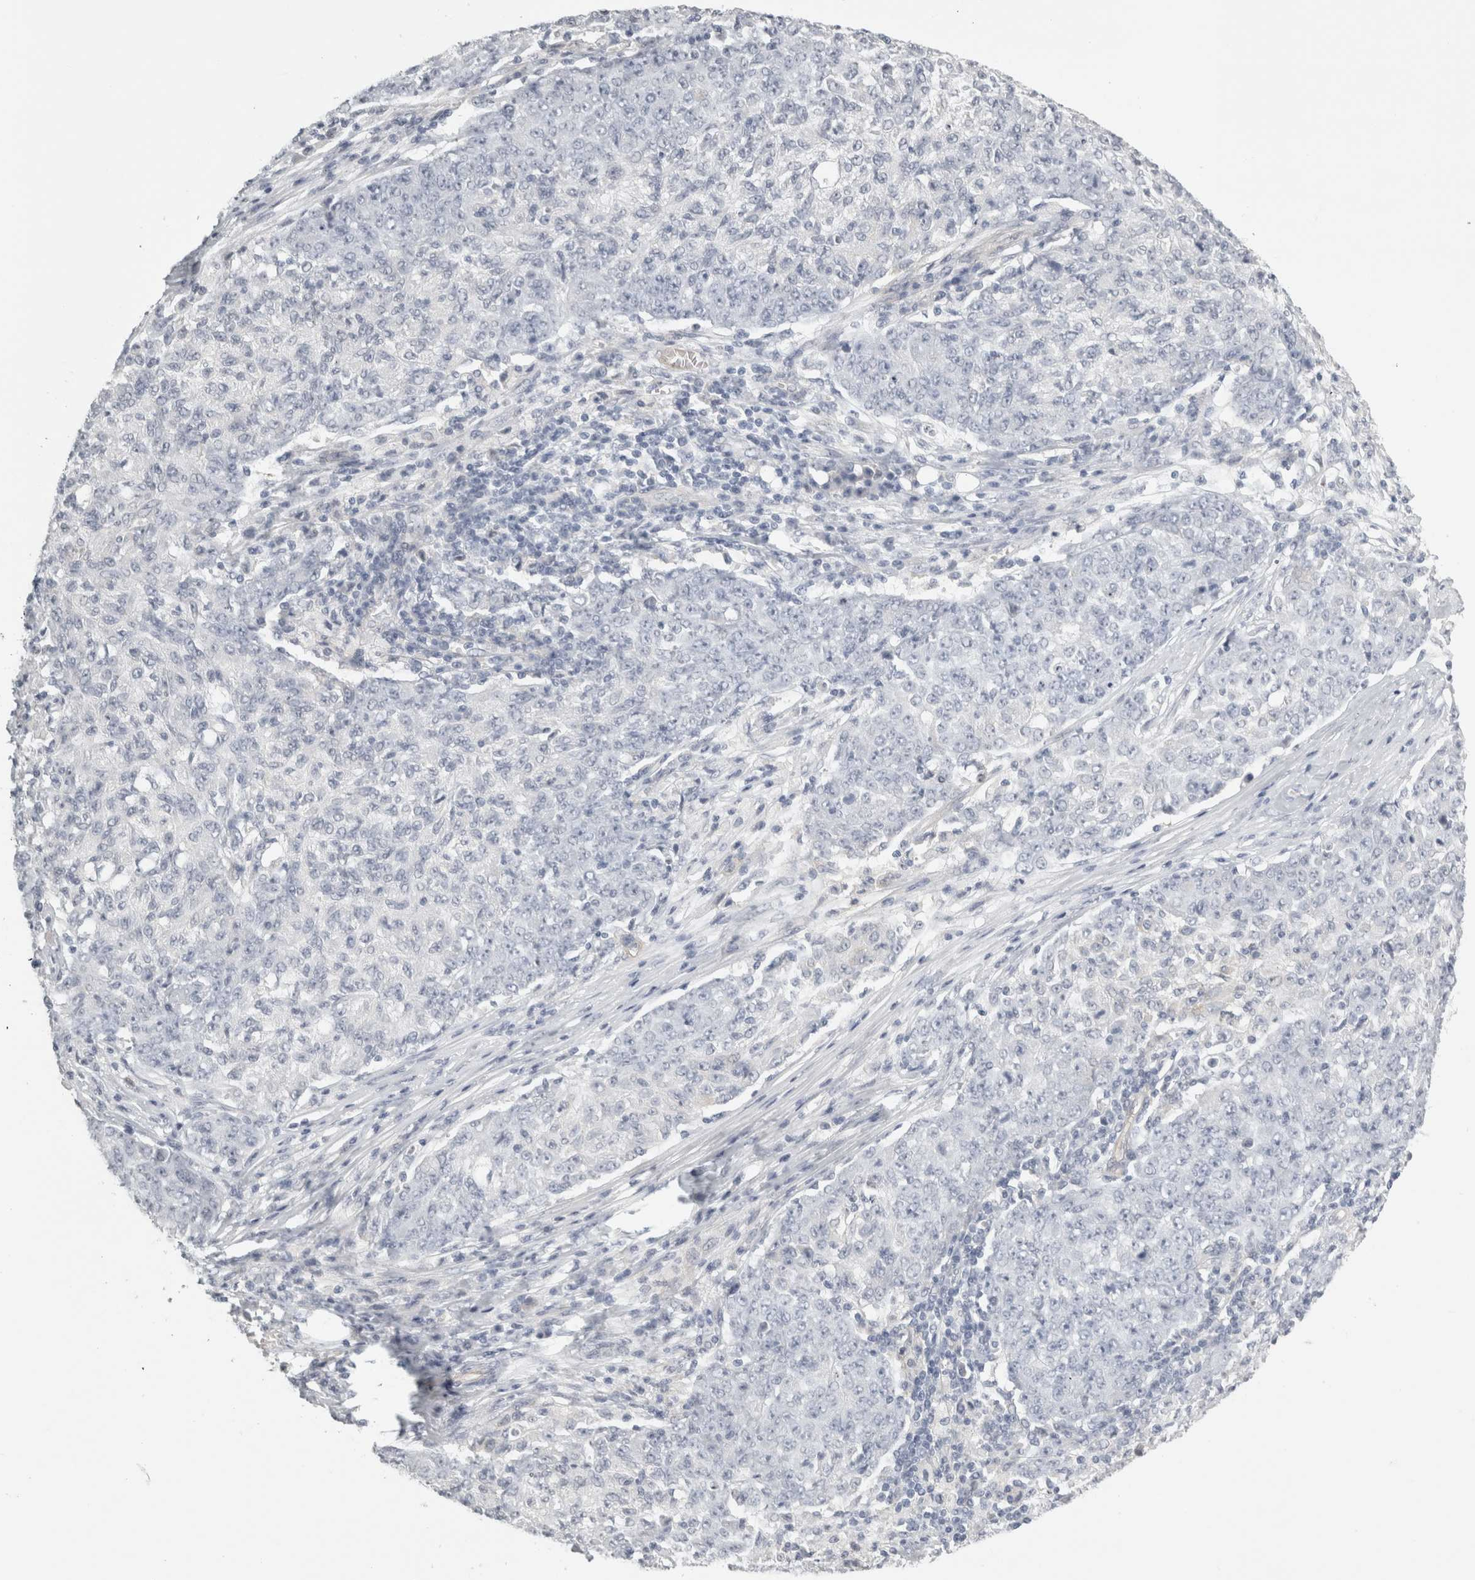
{"staining": {"intensity": "negative", "quantity": "none", "location": "none"}, "tissue": "ovarian cancer", "cell_type": "Tumor cells", "image_type": "cancer", "snomed": [{"axis": "morphology", "description": "Carcinoma, endometroid"}, {"axis": "topography", "description": "Ovary"}], "caption": "This micrograph is of ovarian endometroid carcinoma stained with immunohistochemistry to label a protein in brown with the nuclei are counter-stained blue. There is no positivity in tumor cells.", "gene": "FBLIM1", "patient": {"sex": "female", "age": 42}}